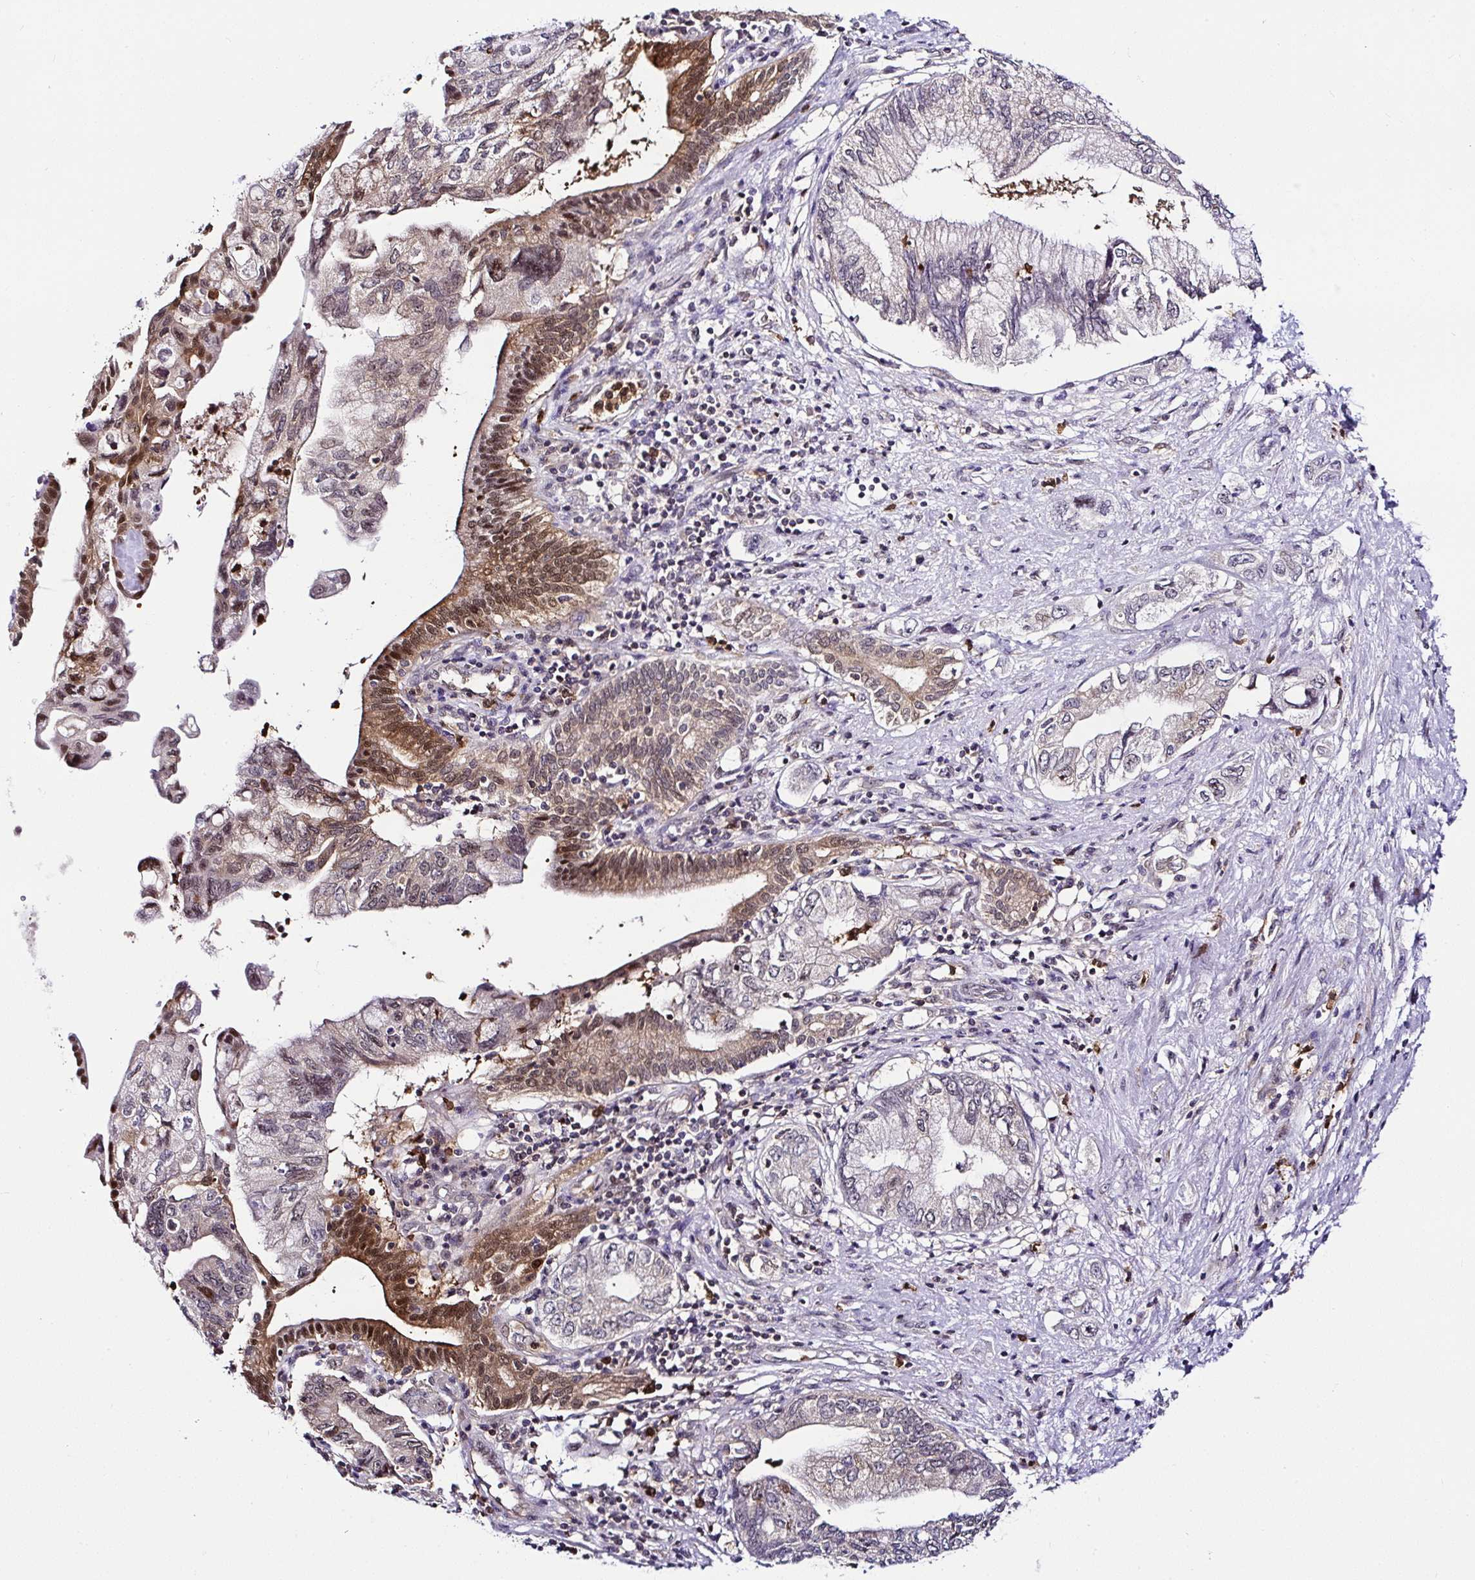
{"staining": {"intensity": "moderate", "quantity": "25%-75%", "location": "cytoplasmic/membranous,nuclear"}, "tissue": "pancreatic cancer", "cell_type": "Tumor cells", "image_type": "cancer", "snomed": [{"axis": "morphology", "description": "Adenocarcinoma, NOS"}, {"axis": "topography", "description": "Pancreas"}], "caption": "The micrograph demonstrates a brown stain indicating the presence of a protein in the cytoplasmic/membranous and nuclear of tumor cells in pancreatic cancer (adenocarcinoma).", "gene": "PIN4", "patient": {"sex": "female", "age": 73}}